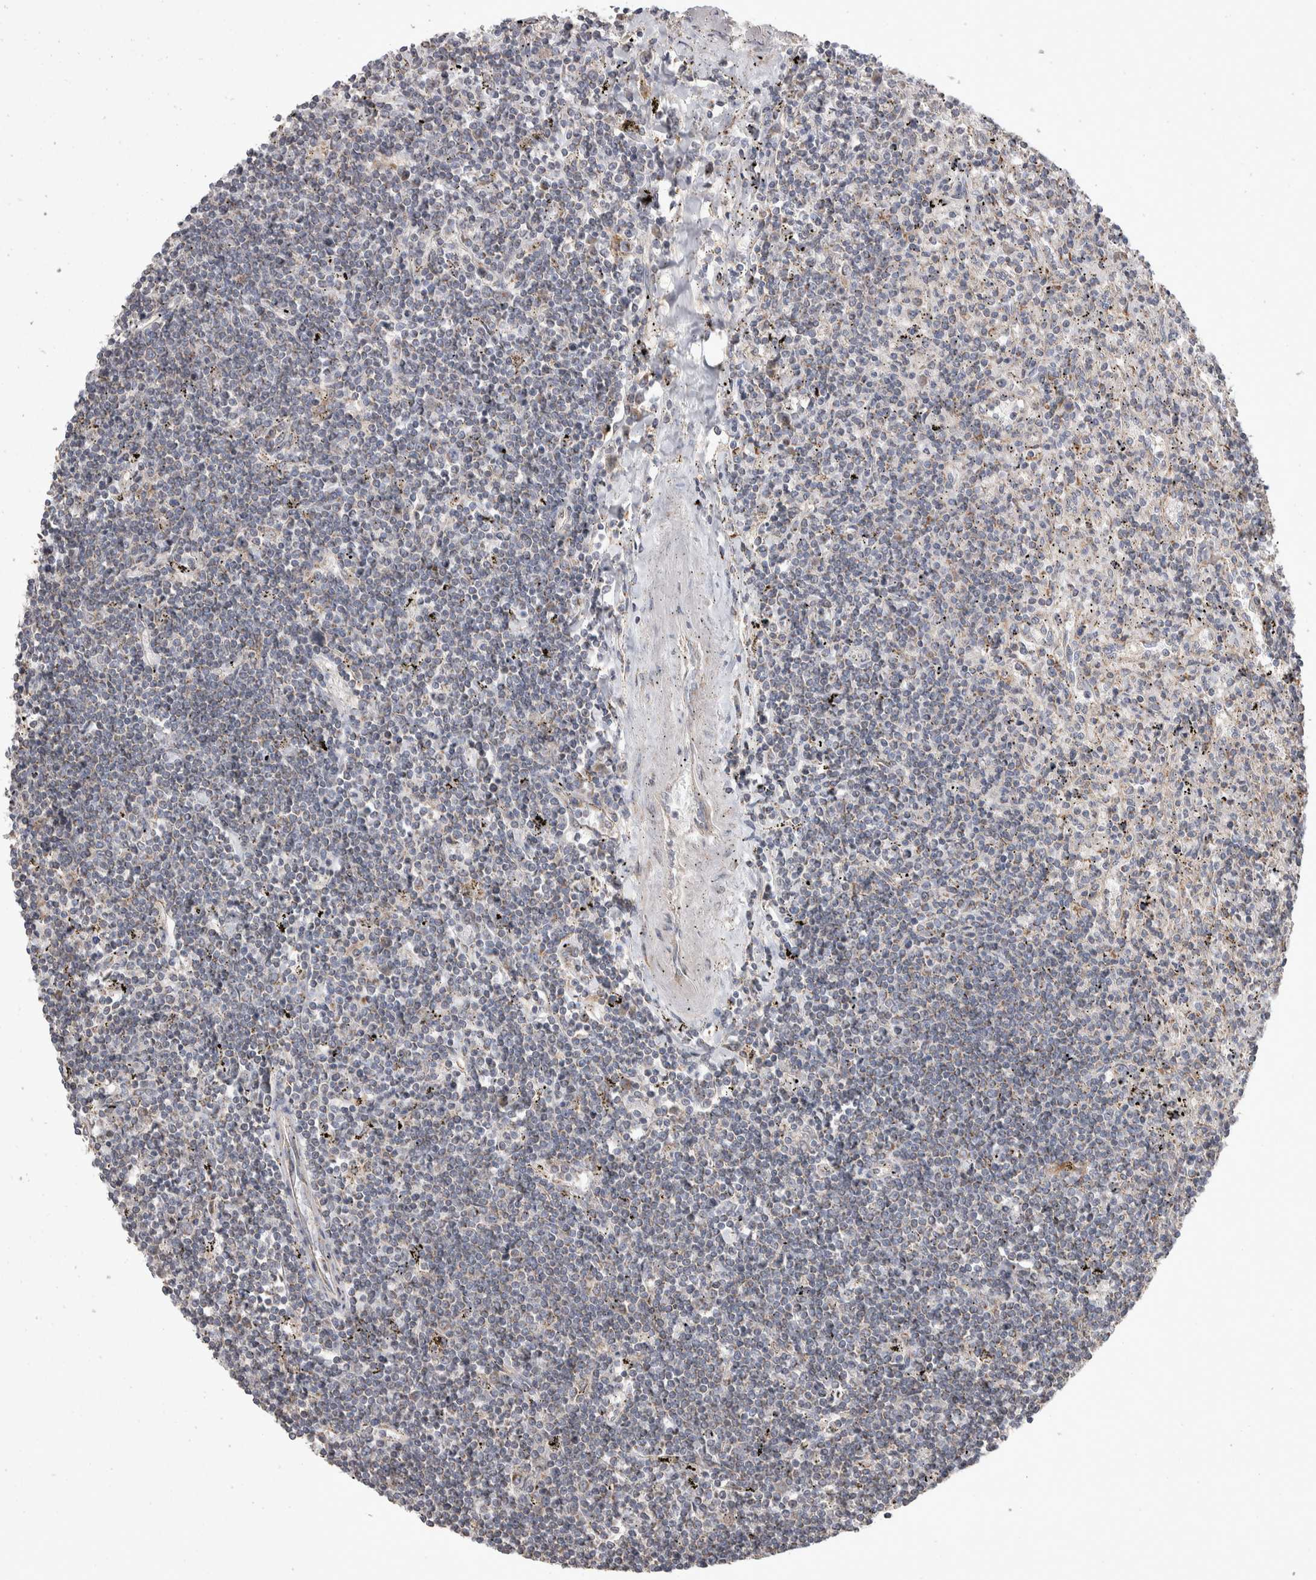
{"staining": {"intensity": "negative", "quantity": "none", "location": "none"}, "tissue": "lymphoma", "cell_type": "Tumor cells", "image_type": "cancer", "snomed": [{"axis": "morphology", "description": "Malignant lymphoma, non-Hodgkin's type, Low grade"}, {"axis": "topography", "description": "Spleen"}], "caption": "Immunohistochemistry micrograph of neoplastic tissue: human malignant lymphoma, non-Hodgkin's type (low-grade) stained with DAB (3,3'-diaminobenzidine) exhibits no significant protein positivity in tumor cells. (Stains: DAB (3,3'-diaminobenzidine) IHC with hematoxylin counter stain, Microscopy: brightfield microscopy at high magnification).", "gene": "SCO1", "patient": {"sex": "male", "age": 76}}